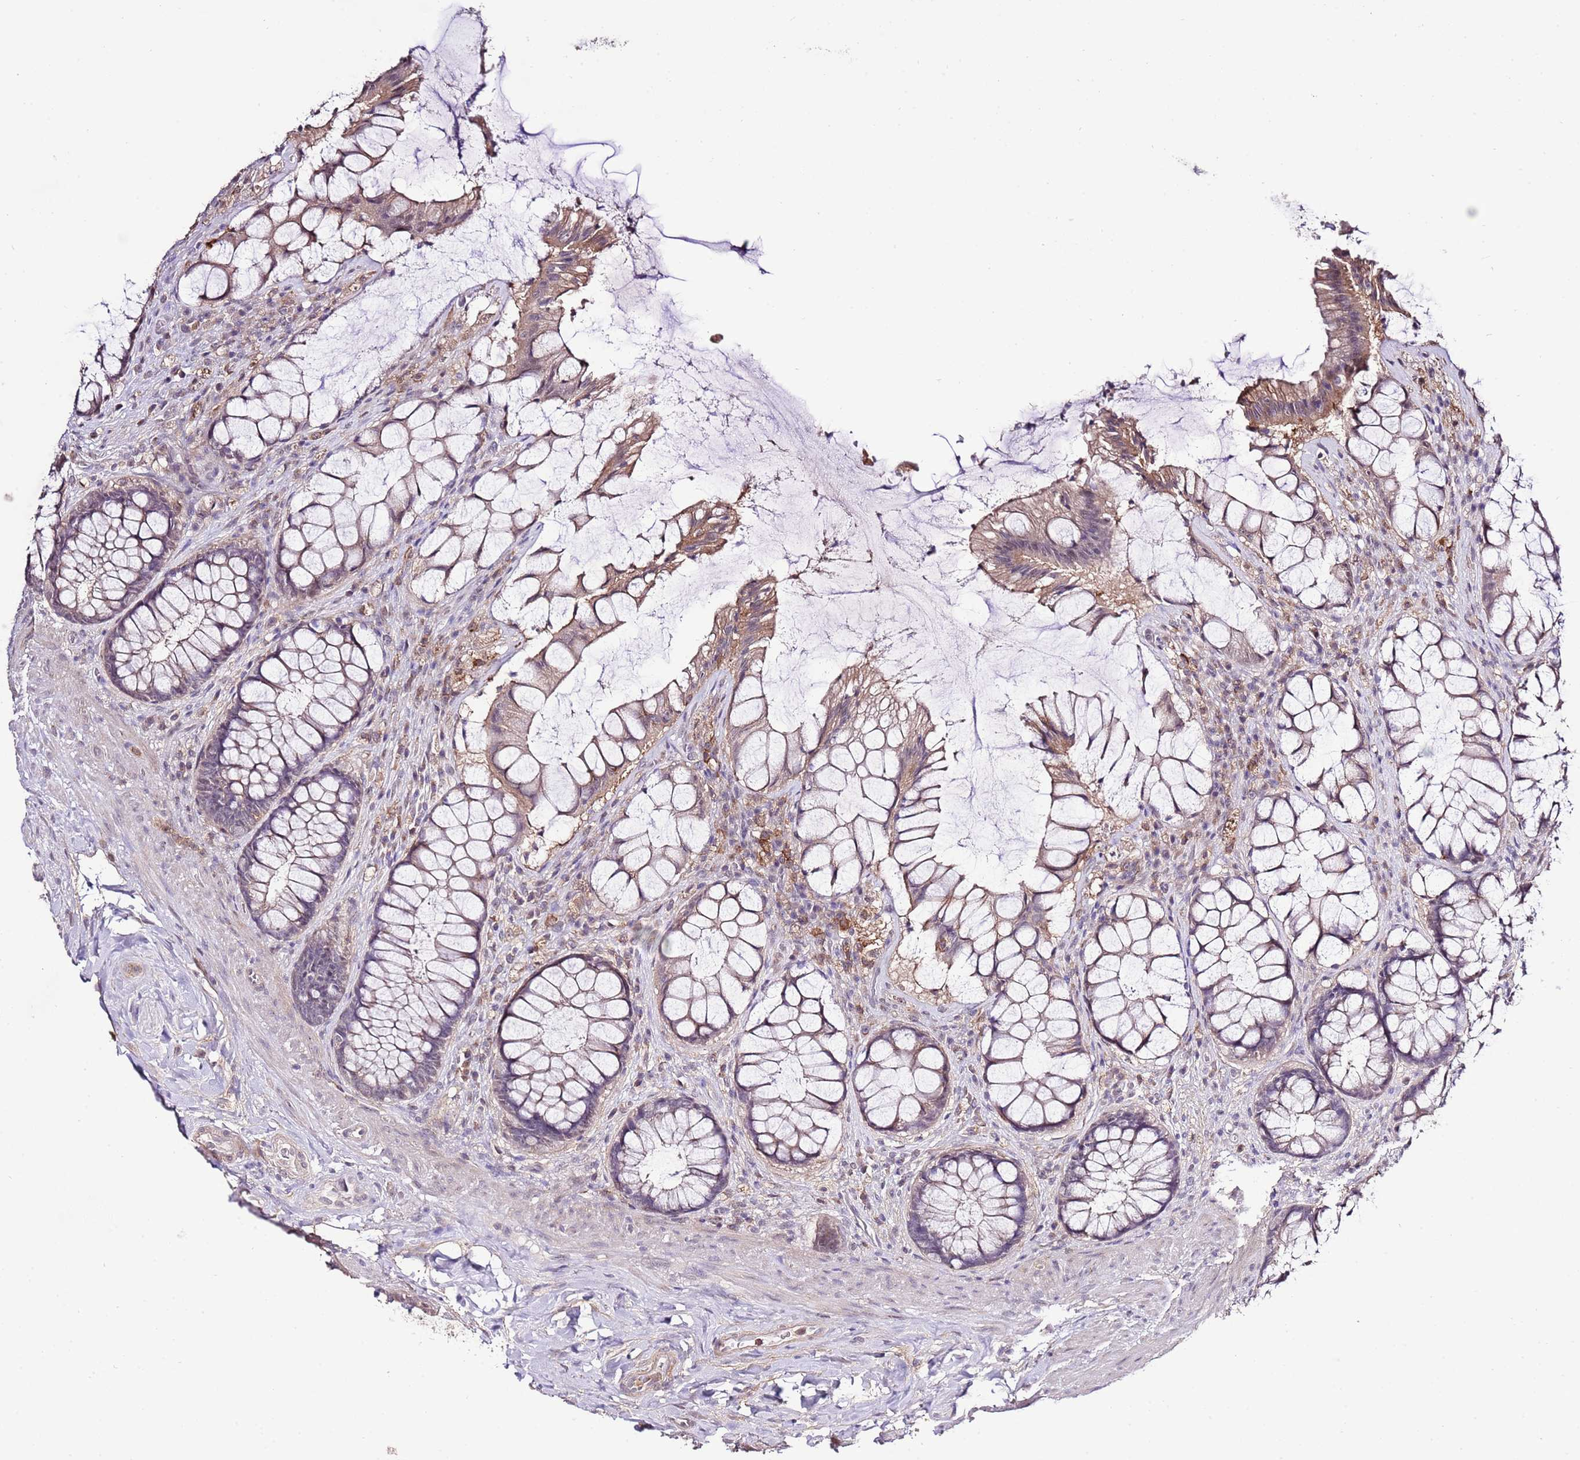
{"staining": {"intensity": "weak", "quantity": "25%-75%", "location": "cytoplasmic/membranous"}, "tissue": "rectum", "cell_type": "Glandular cells", "image_type": "normal", "snomed": [{"axis": "morphology", "description": "Normal tissue, NOS"}, {"axis": "topography", "description": "Rectum"}], "caption": "An image showing weak cytoplasmic/membranous staining in about 25%-75% of glandular cells in unremarkable rectum, as visualized by brown immunohistochemical staining.", "gene": "EFHD1", "patient": {"sex": "female", "age": 58}}